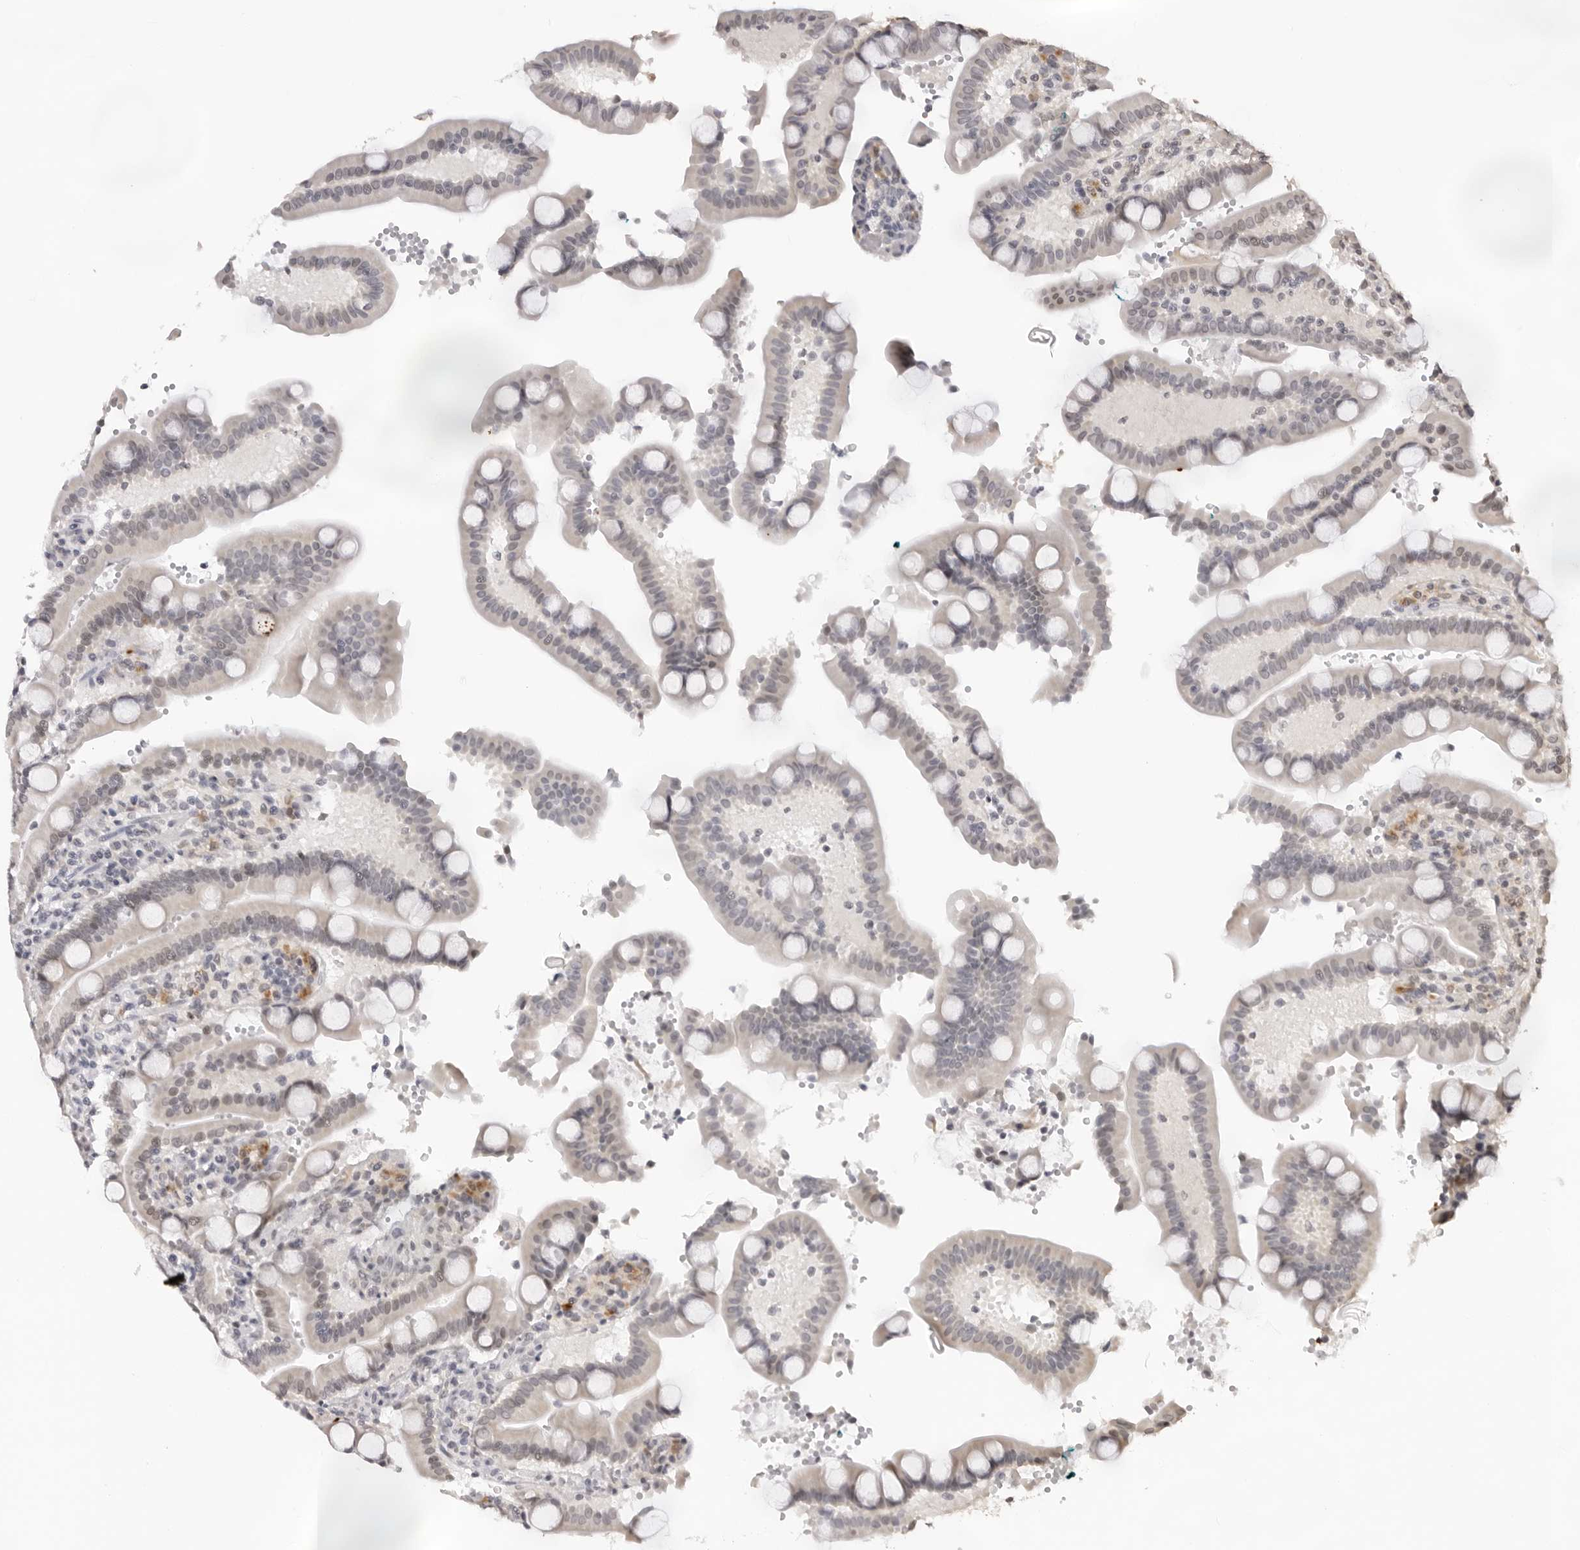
{"staining": {"intensity": "strong", "quantity": "<25%", "location": "cytoplasmic/membranous"}, "tissue": "duodenum", "cell_type": "Glandular cells", "image_type": "normal", "snomed": [{"axis": "morphology", "description": "Normal tissue, NOS"}, {"axis": "topography", "description": "Small intestine, NOS"}], "caption": "The image demonstrates a brown stain indicating the presence of a protein in the cytoplasmic/membranous of glandular cells in duodenum.", "gene": "KLK12", "patient": {"sex": "female", "age": 71}}